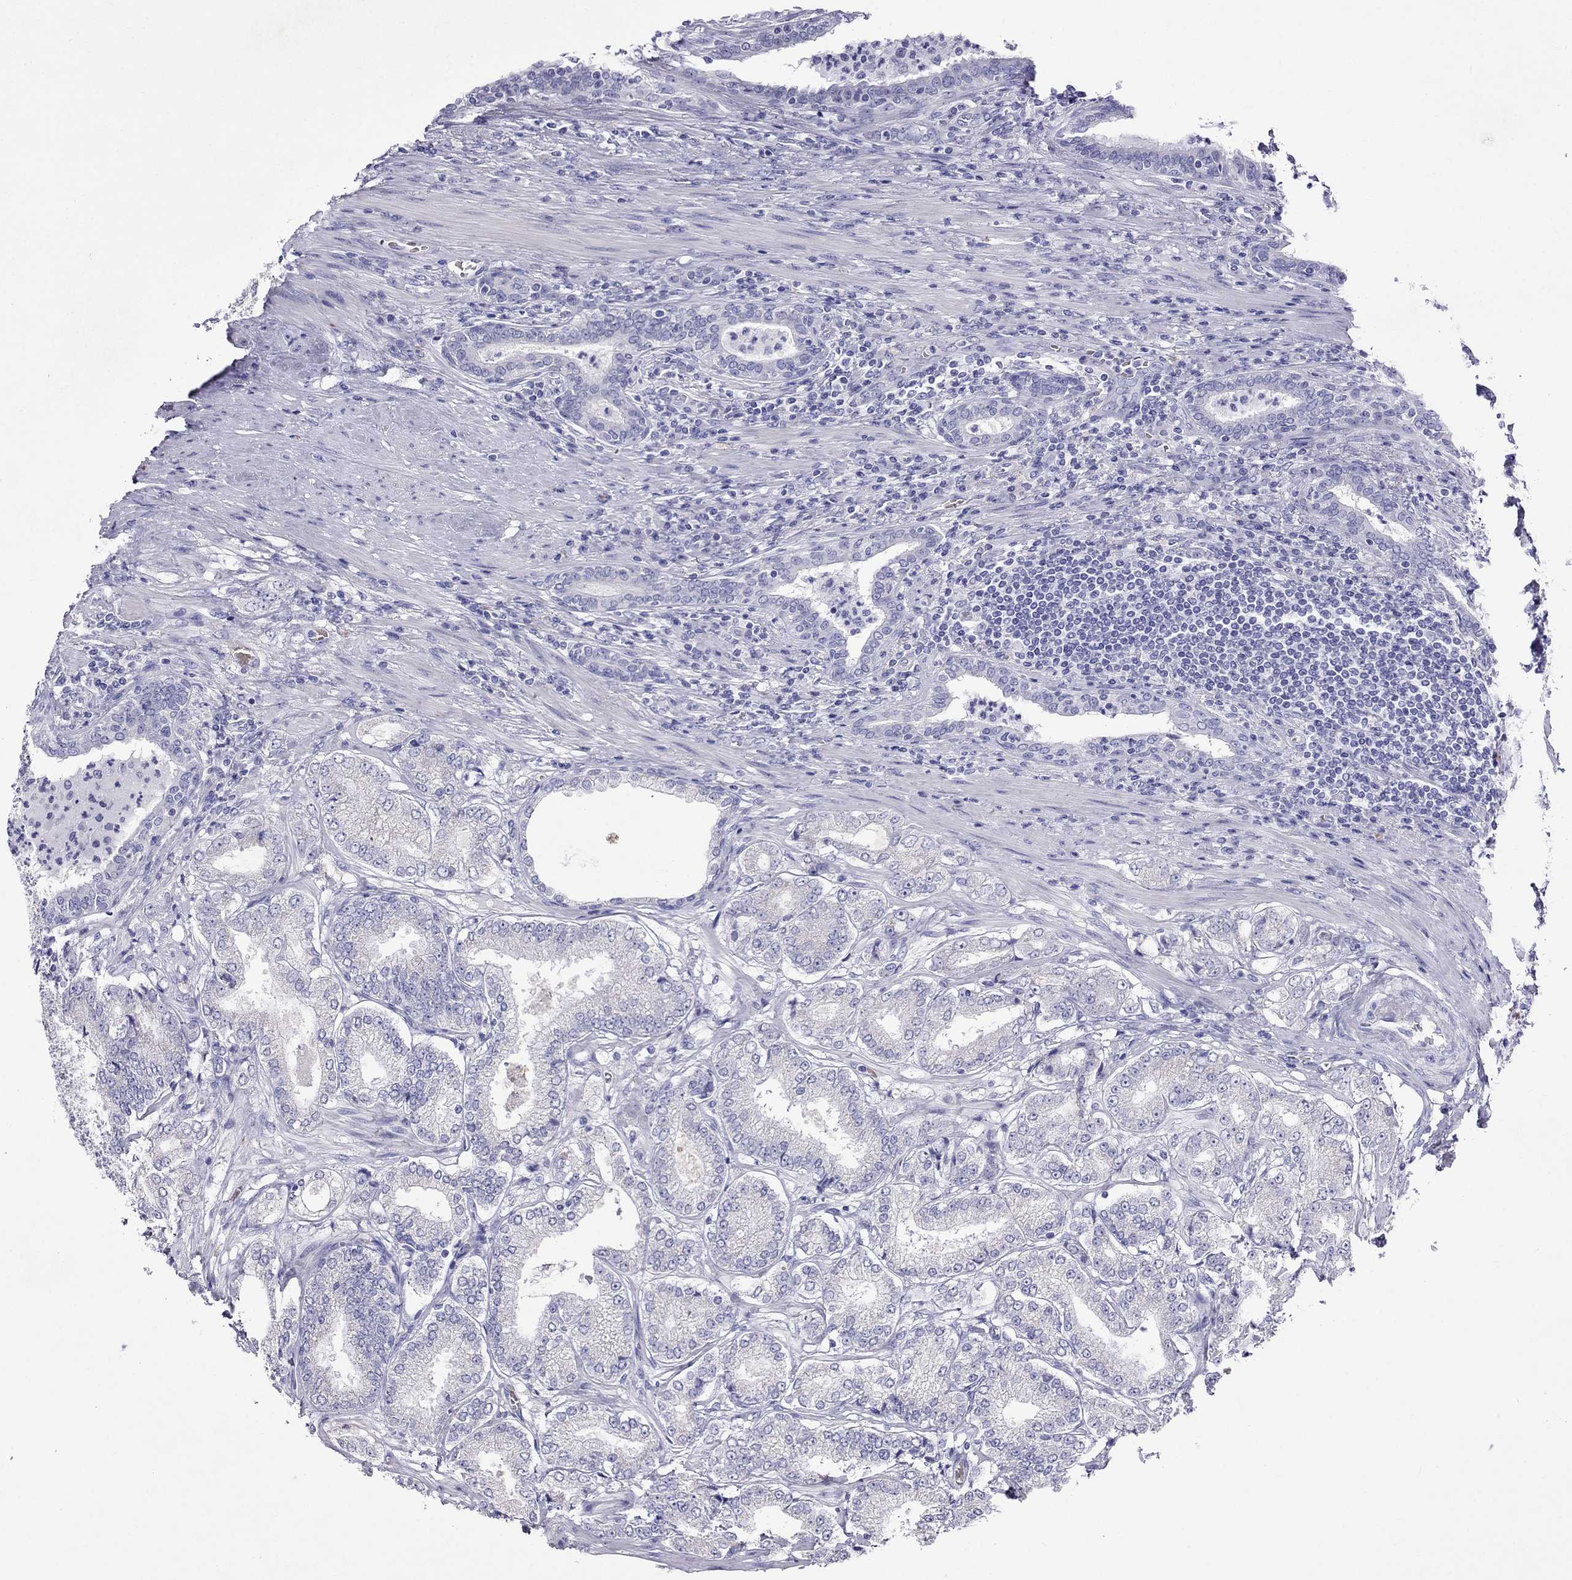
{"staining": {"intensity": "negative", "quantity": "none", "location": "none"}, "tissue": "prostate cancer", "cell_type": "Tumor cells", "image_type": "cancer", "snomed": [{"axis": "morphology", "description": "Adenocarcinoma, NOS"}, {"axis": "topography", "description": "Prostate"}], "caption": "Image shows no protein positivity in tumor cells of prostate cancer (adenocarcinoma) tissue.", "gene": "TDRD1", "patient": {"sex": "male", "age": 65}}